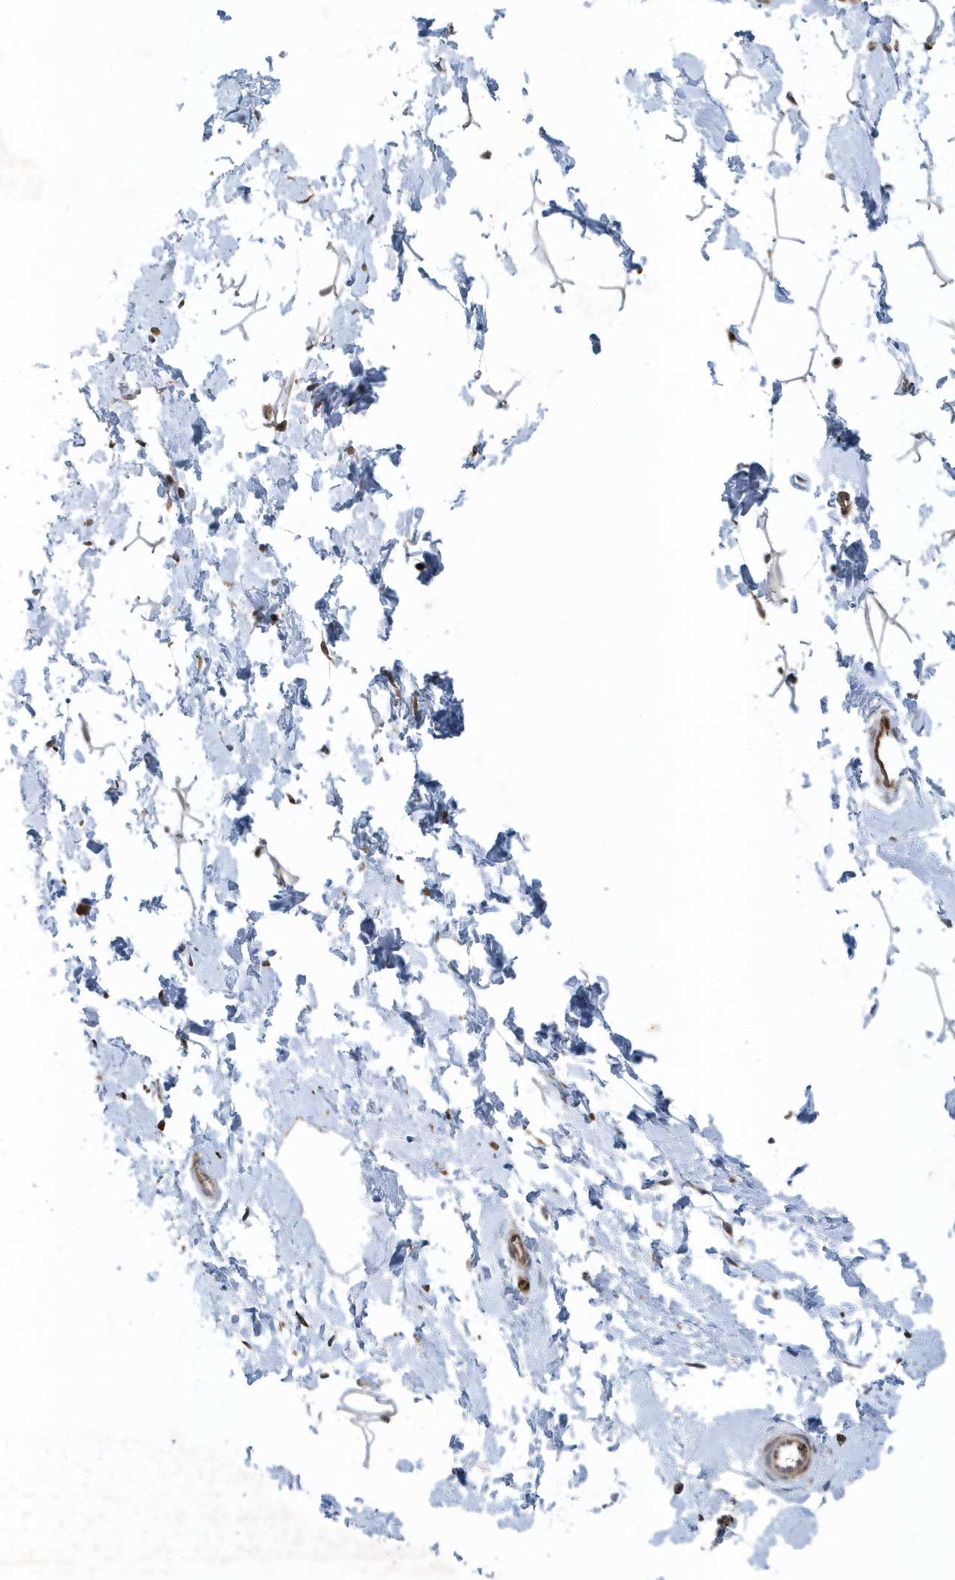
{"staining": {"intensity": "moderate", "quantity": "25%-75%", "location": "nuclear"}, "tissue": "adipose tissue", "cell_type": "Adipocytes", "image_type": "normal", "snomed": [{"axis": "morphology", "description": "Normal tissue, NOS"}, {"axis": "topography", "description": "Breast"}], "caption": "Unremarkable adipose tissue exhibits moderate nuclear staining in about 25%-75% of adipocytes, visualized by immunohistochemistry. (DAB (3,3'-diaminobenzidine) IHC, brown staining for protein, blue staining for nuclei).", "gene": "FAM98A", "patient": {"sex": "female", "age": 23}}